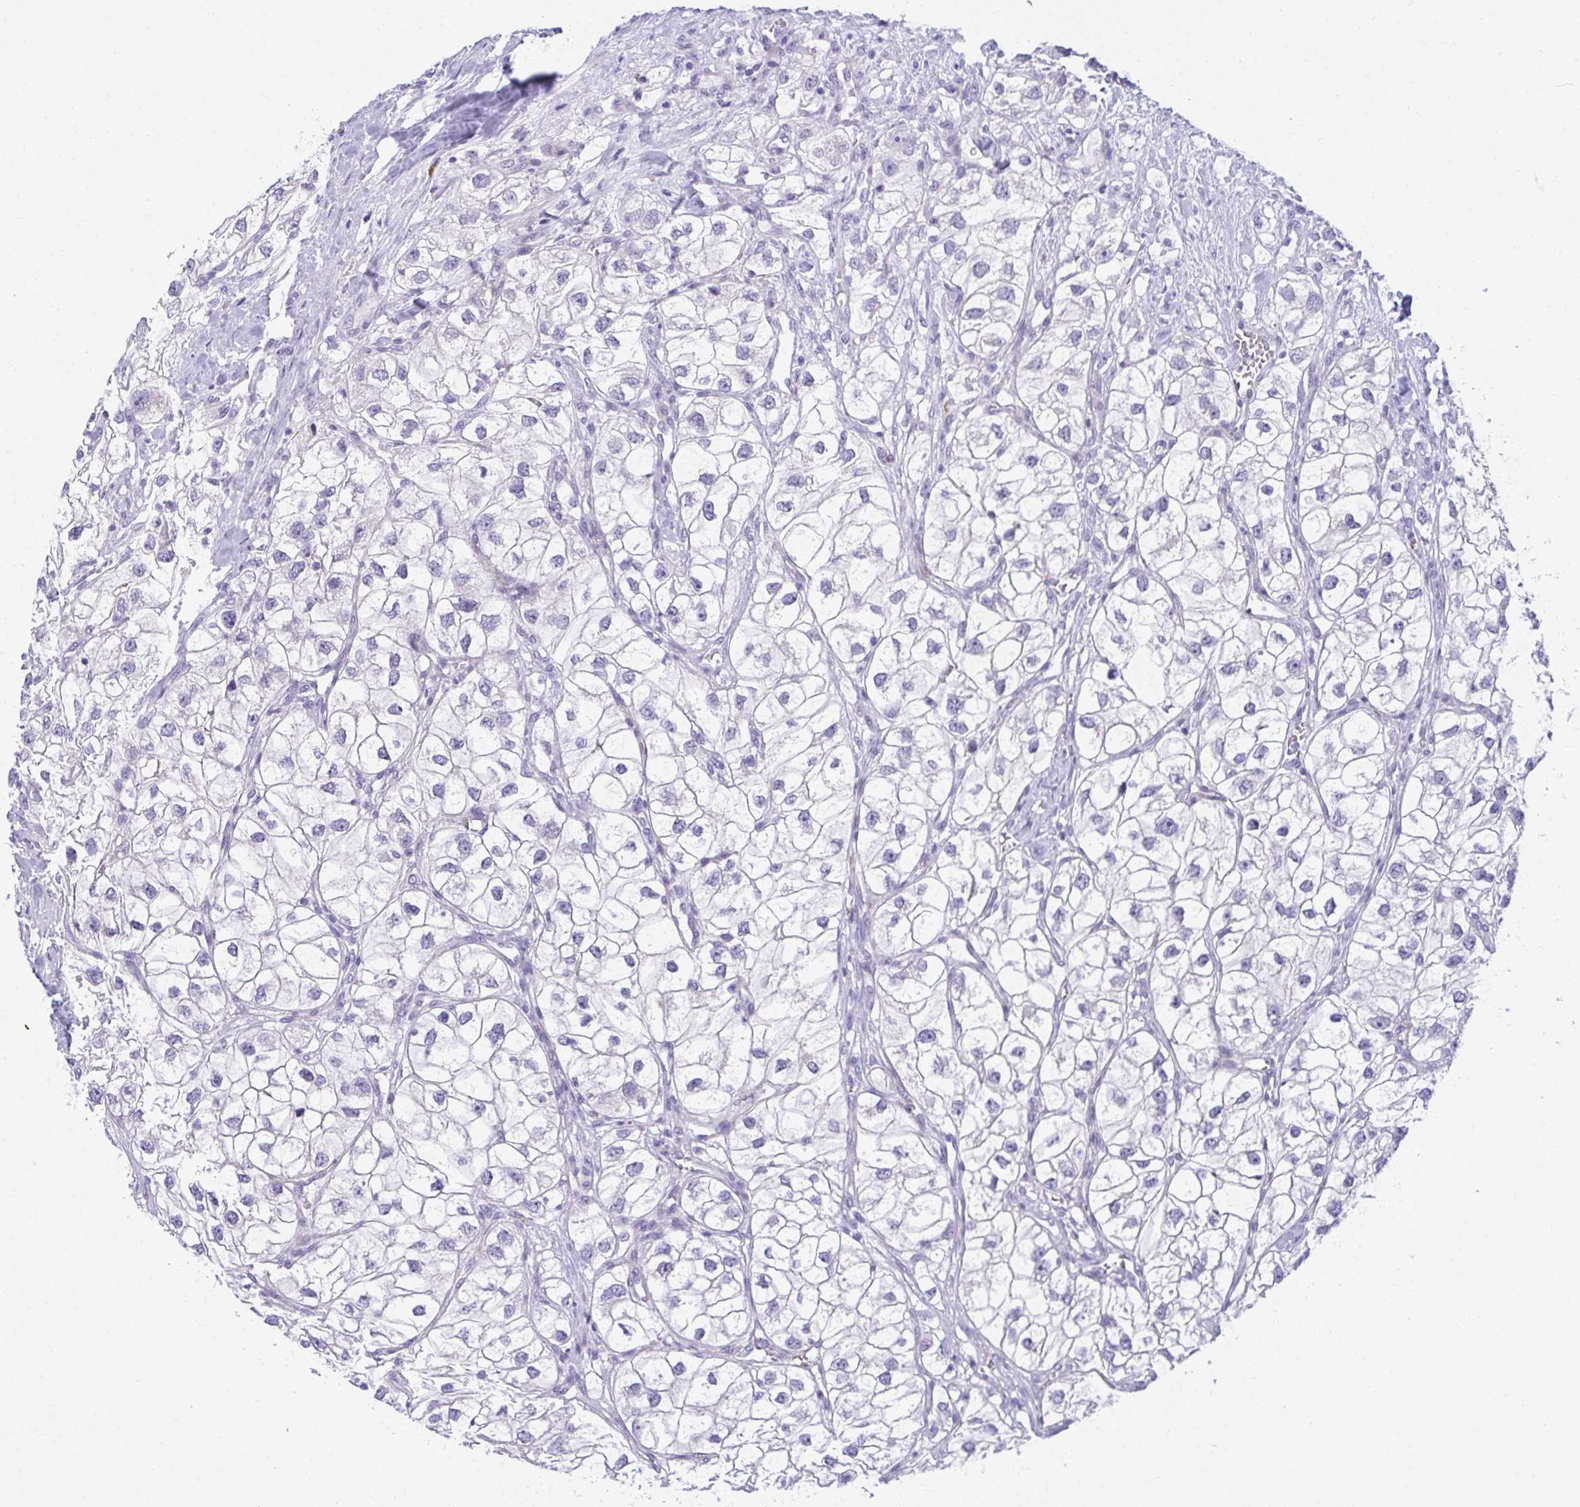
{"staining": {"intensity": "negative", "quantity": "none", "location": "none"}, "tissue": "renal cancer", "cell_type": "Tumor cells", "image_type": "cancer", "snomed": [{"axis": "morphology", "description": "Adenocarcinoma, NOS"}, {"axis": "topography", "description": "Kidney"}], "caption": "DAB immunohistochemical staining of human adenocarcinoma (renal) shows no significant expression in tumor cells. (DAB (3,3'-diaminobenzidine) immunohistochemistry (IHC) visualized using brightfield microscopy, high magnification).", "gene": "TSBP1", "patient": {"sex": "male", "age": 59}}